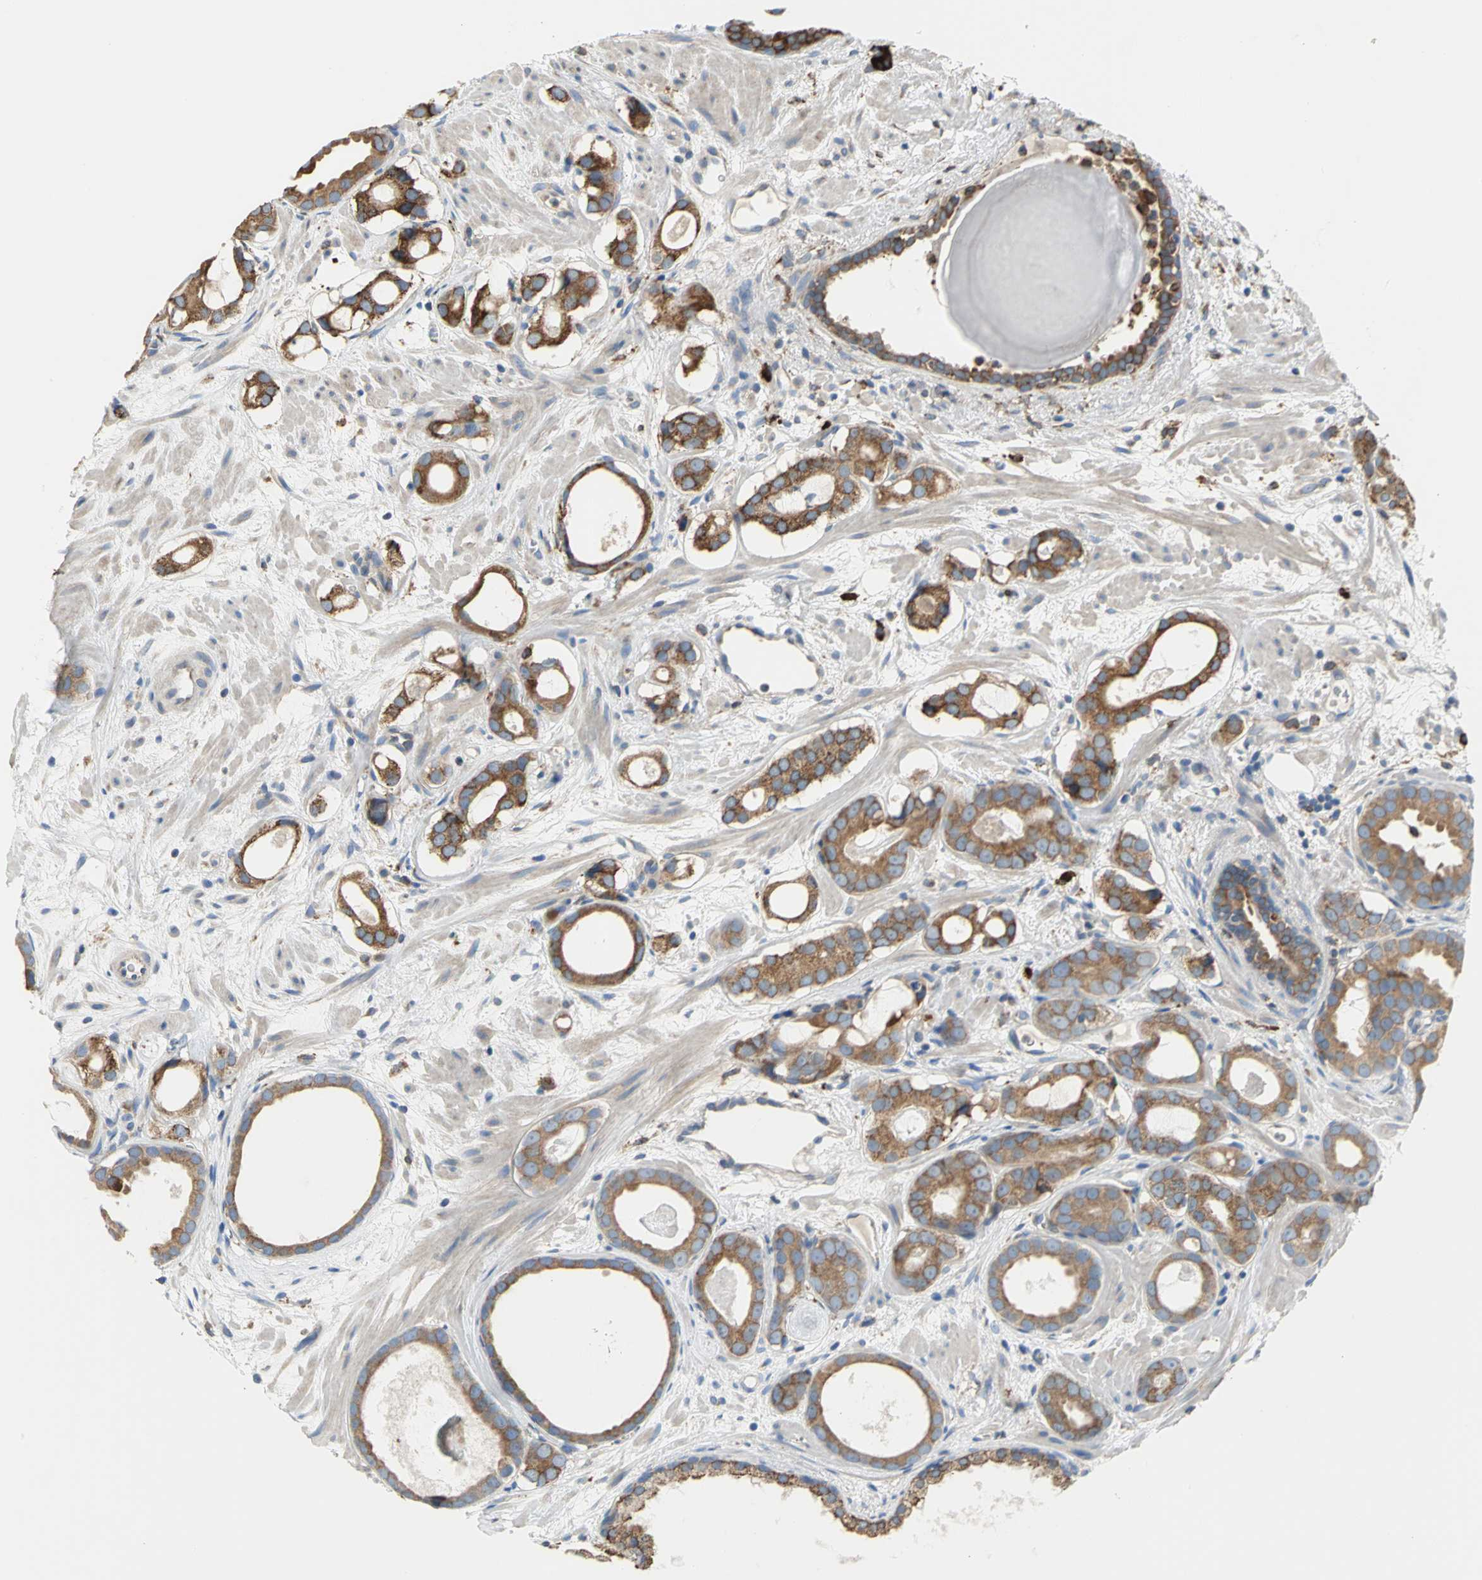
{"staining": {"intensity": "moderate", "quantity": ">75%", "location": "cytoplasmic/membranous"}, "tissue": "prostate cancer", "cell_type": "Tumor cells", "image_type": "cancer", "snomed": [{"axis": "morphology", "description": "Adenocarcinoma, Low grade"}, {"axis": "topography", "description": "Prostate"}], "caption": "Adenocarcinoma (low-grade) (prostate) stained for a protein displays moderate cytoplasmic/membranous positivity in tumor cells. The staining was performed using DAB (3,3'-diaminobenzidine), with brown indicating positive protein expression. Nuclei are stained blue with hematoxylin.", "gene": "SDF2L1", "patient": {"sex": "male", "age": 57}}